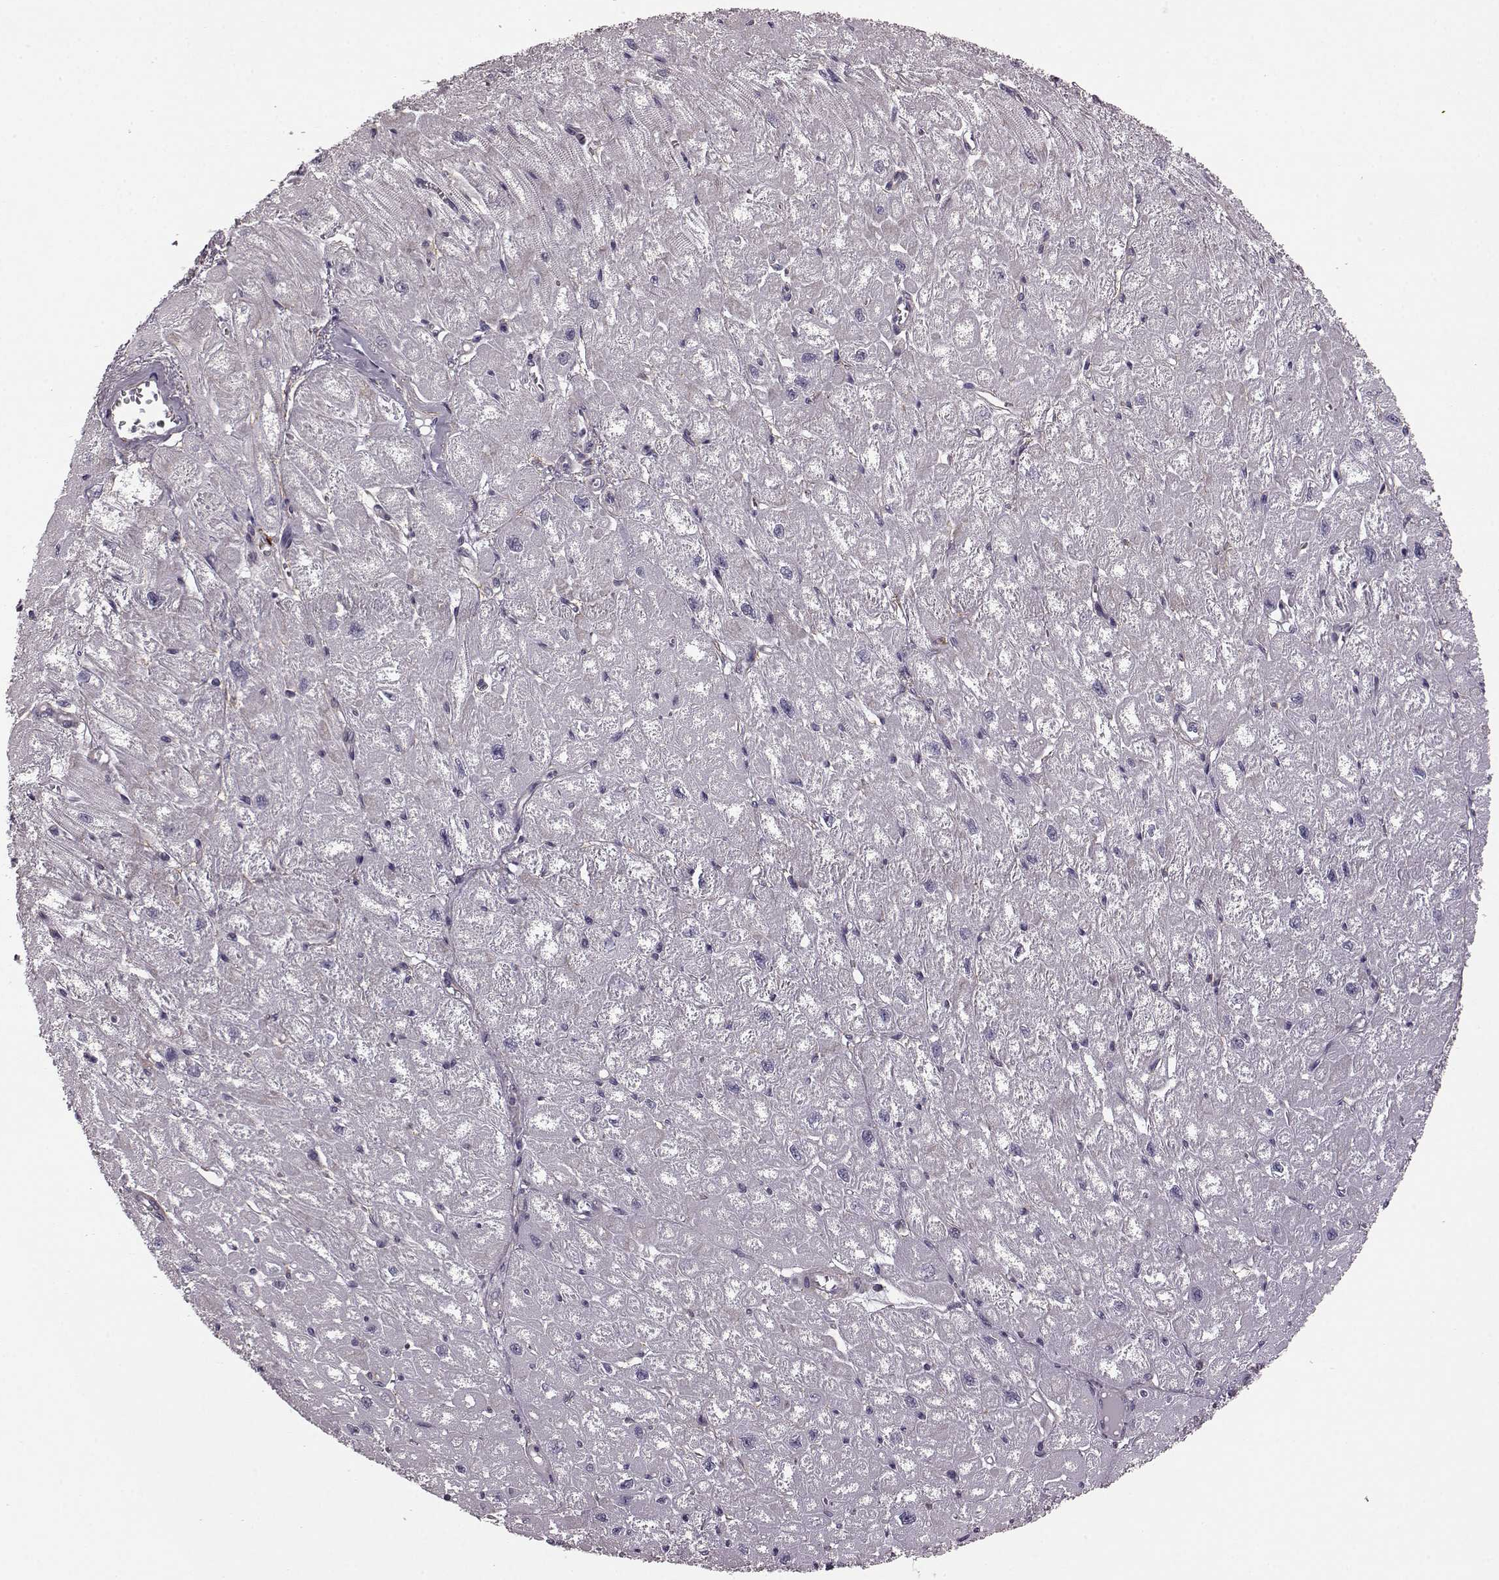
{"staining": {"intensity": "negative", "quantity": "none", "location": "none"}, "tissue": "heart muscle", "cell_type": "Cardiomyocytes", "image_type": "normal", "snomed": [{"axis": "morphology", "description": "Normal tissue, NOS"}, {"axis": "topography", "description": "Heart"}], "caption": "DAB (3,3'-diaminobenzidine) immunohistochemical staining of normal heart muscle exhibits no significant positivity in cardiomyocytes.", "gene": "GRK1", "patient": {"sex": "male", "age": 61}}